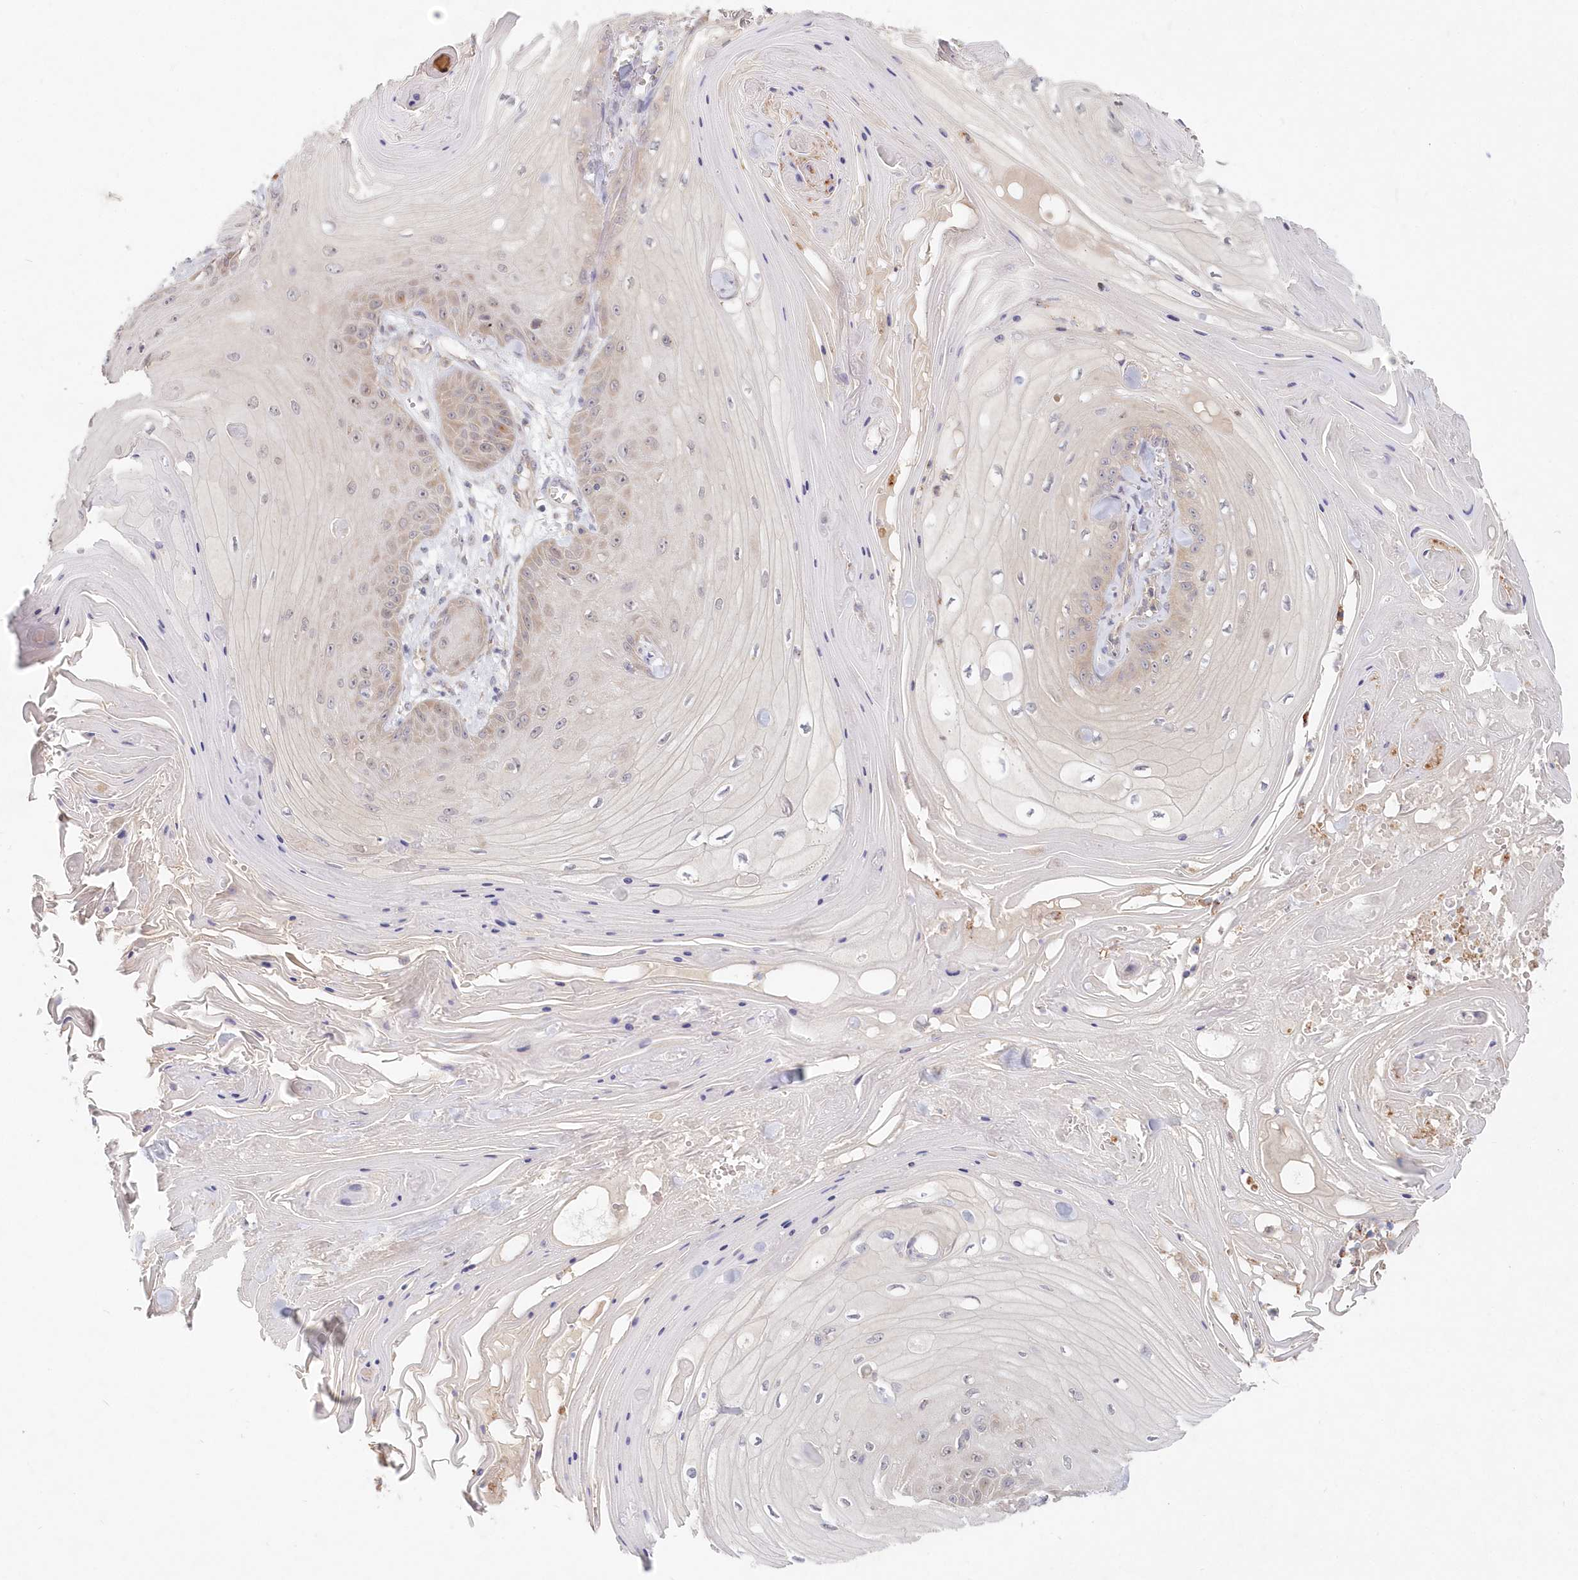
{"staining": {"intensity": "weak", "quantity": "<25%", "location": "cytoplasmic/membranous"}, "tissue": "skin cancer", "cell_type": "Tumor cells", "image_type": "cancer", "snomed": [{"axis": "morphology", "description": "Squamous cell carcinoma, NOS"}, {"axis": "topography", "description": "Skin"}], "caption": "A high-resolution image shows immunohistochemistry staining of squamous cell carcinoma (skin), which shows no significant expression in tumor cells. (Immunohistochemistry (ihc), brightfield microscopy, high magnification).", "gene": "KATNA1", "patient": {"sex": "male", "age": 74}}